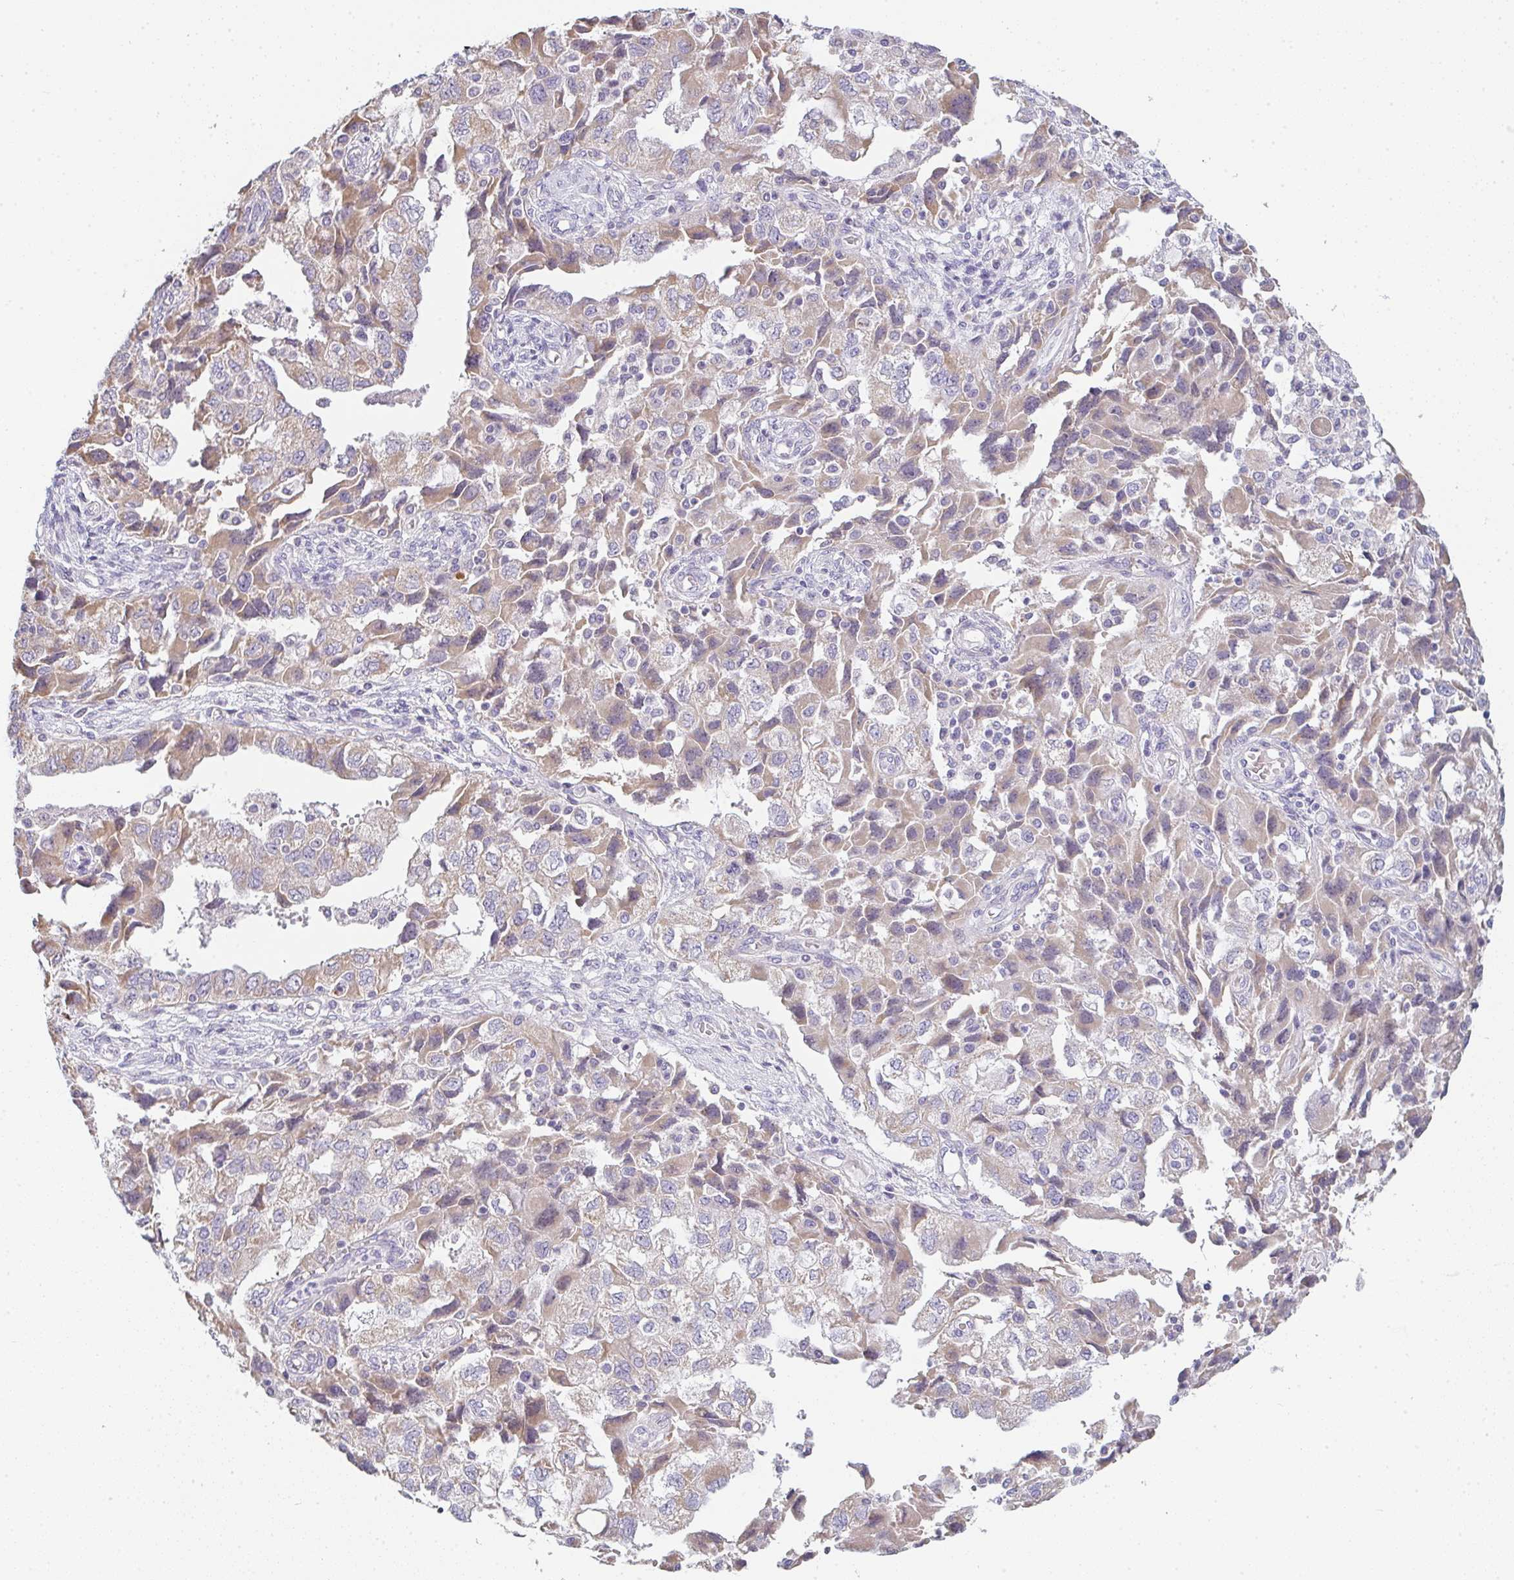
{"staining": {"intensity": "moderate", "quantity": ">75%", "location": "cytoplasmic/membranous"}, "tissue": "ovarian cancer", "cell_type": "Tumor cells", "image_type": "cancer", "snomed": [{"axis": "morphology", "description": "Carcinoma, NOS"}, {"axis": "morphology", "description": "Cystadenocarcinoma, serous, NOS"}, {"axis": "topography", "description": "Ovary"}], "caption": "This is a micrograph of immunohistochemistry (IHC) staining of ovarian cancer, which shows moderate expression in the cytoplasmic/membranous of tumor cells.", "gene": "CACNA1S", "patient": {"sex": "female", "age": 69}}